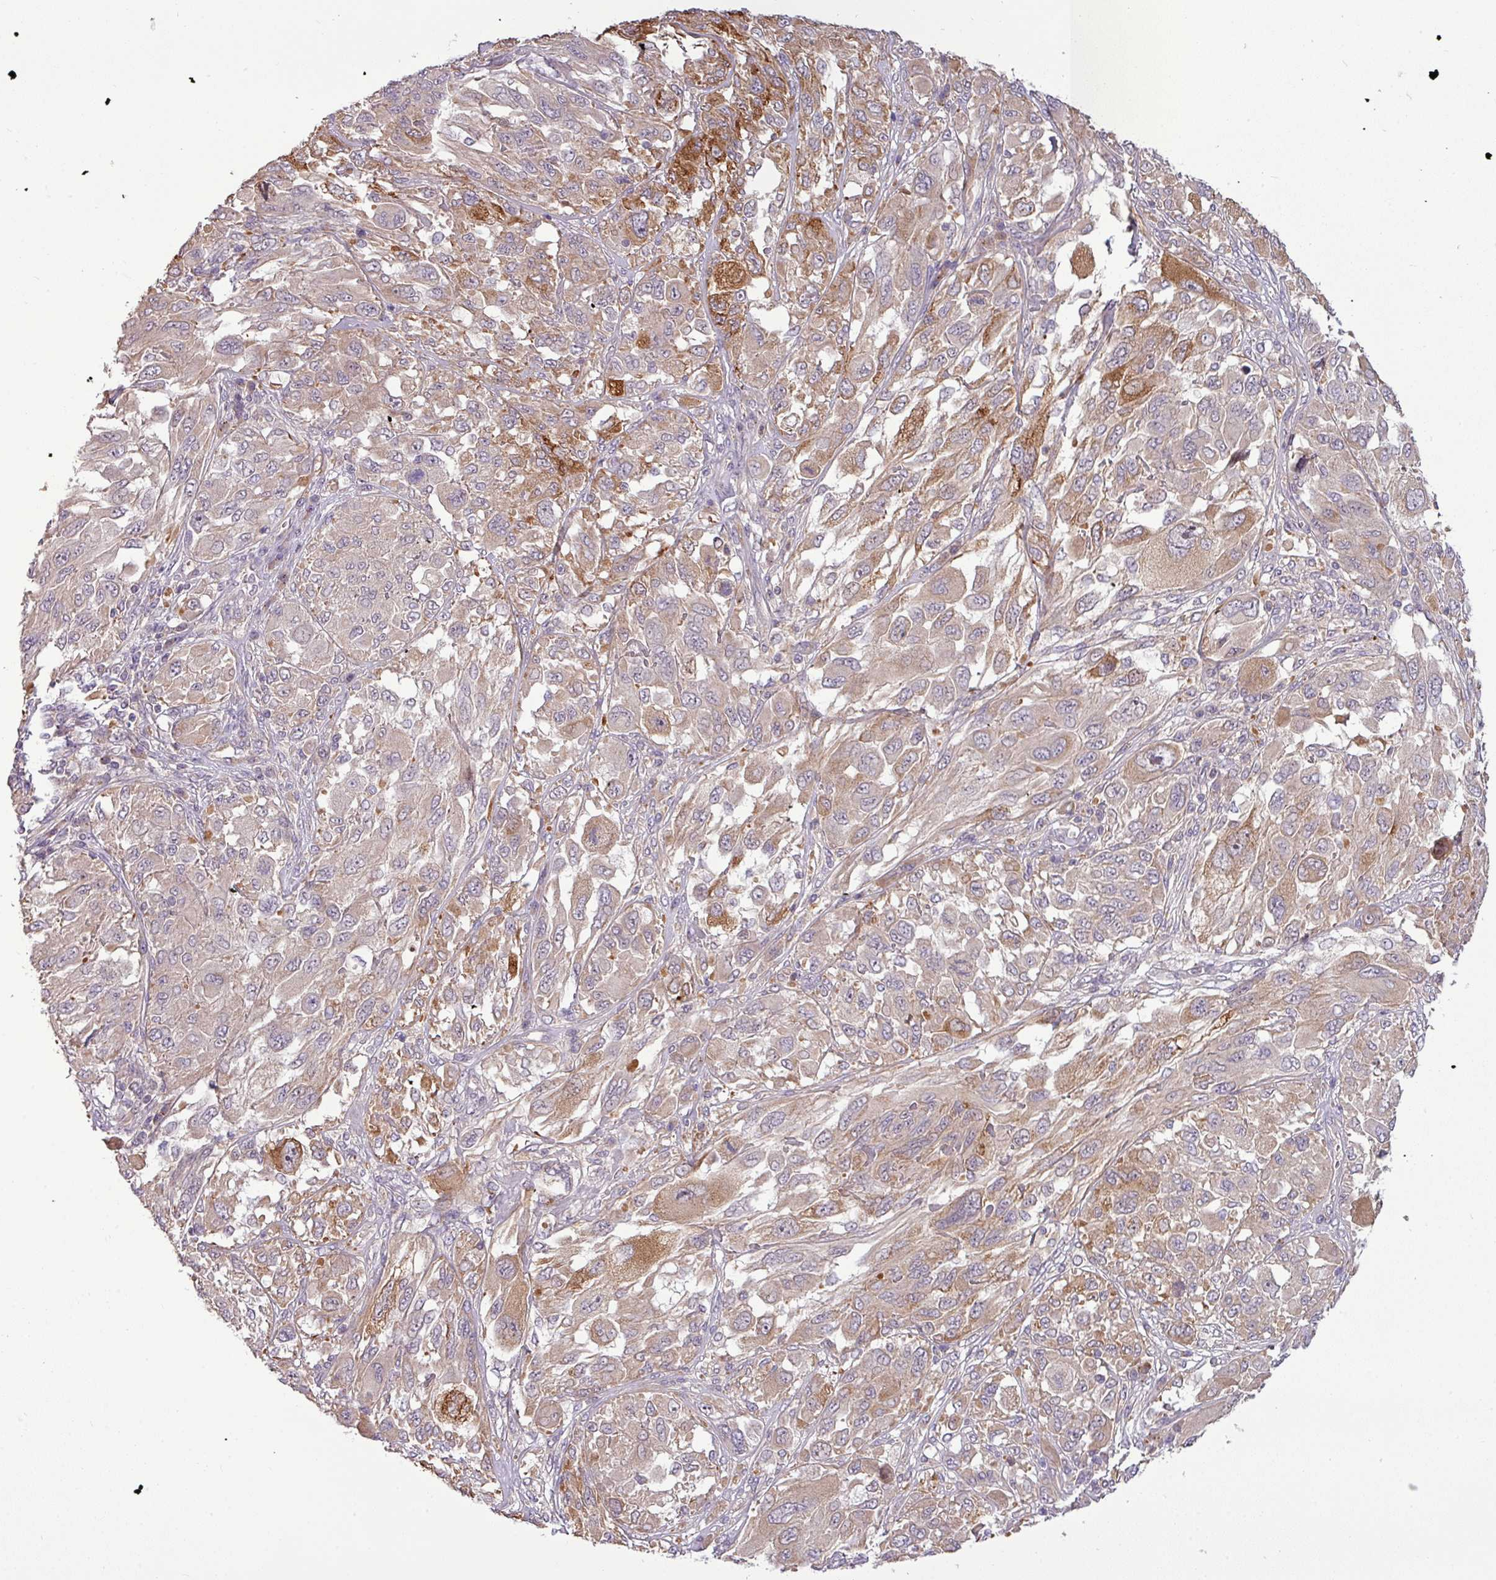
{"staining": {"intensity": "moderate", "quantity": "25%-75%", "location": "cytoplasmic/membranous"}, "tissue": "melanoma", "cell_type": "Tumor cells", "image_type": "cancer", "snomed": [{"axis": "morphology", "description": "Malignant melanoma, NOS"}, {"axis": "topography", "description": "Skin"}], "caption": "About 25%-75% of tumor cells in malignant melanoma show moderate cytoplasmic/membranous protein staining as visualized by brown immunohistochemical staining.", "gene": "ZNF35", "patient": {"sex": "female", "age": 91}}